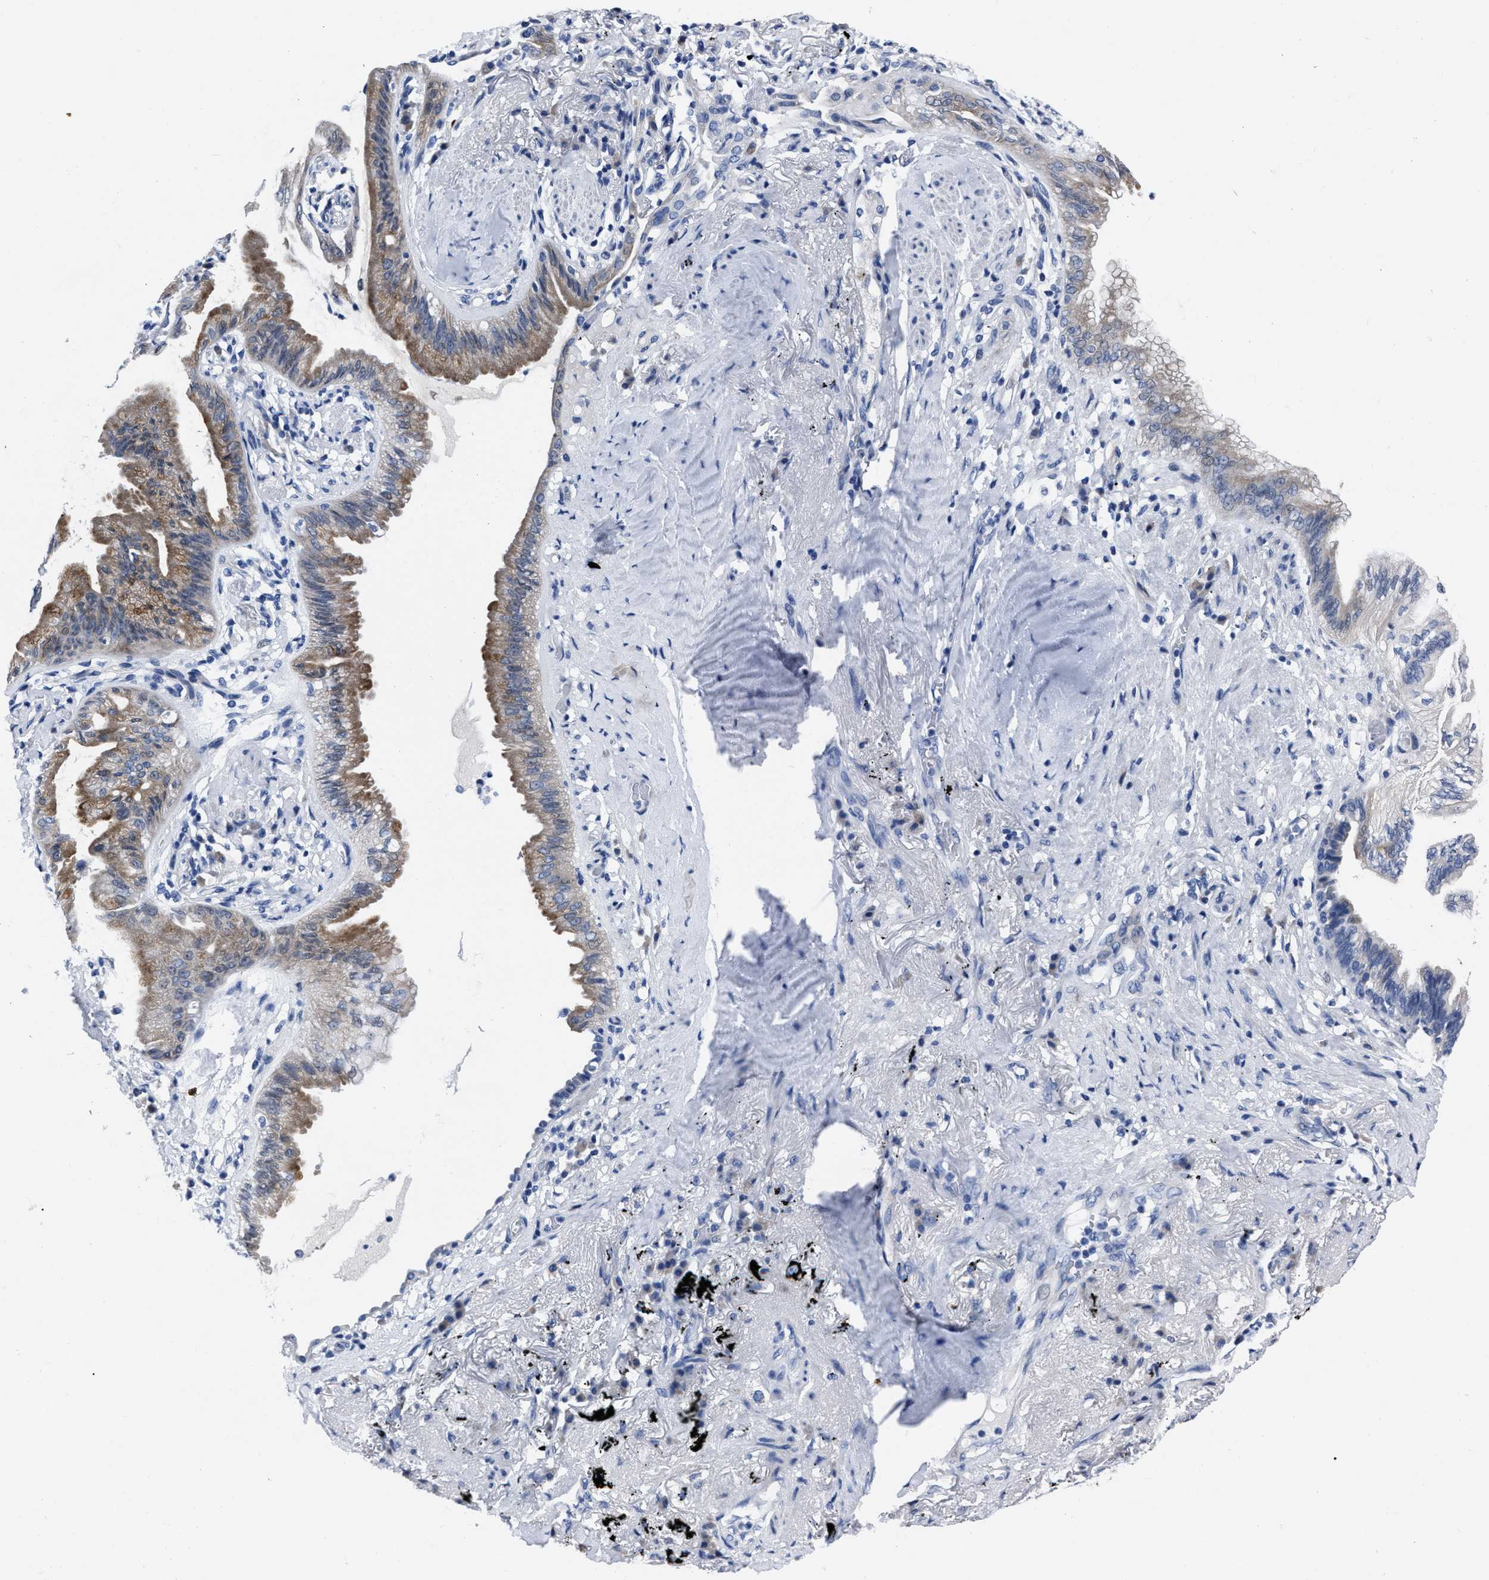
{"staining": {"intensity": "moderate", "quantity": "25%-75%", "location": "cytoplasmic/membranous"}, "tissue": "lung cancer", "cell_type": "Tumor cells", "image_type": "cancer", "snomed": [{"axis": "morphology", "description": "Normal tissue, NOS"}, {"axis": "morphology", "description": "Adenocarcinoma, NOS"}, {"axis": "topography", "description": "Bronchus"}, {"axis": "topography", "description": "Lung"}], "caption": "A brown stain shows moderate cytoplasmic/membranous positivity of a protein in human lung cancer (adenocarcinoma) tumor cells. The staining was performed using DAB, with brown indicating positive protein expression. Nuclei are stained blue with hematoxylin.", "gene": "MOV10L1", "patient": {"sex": "female", "age": 70}}